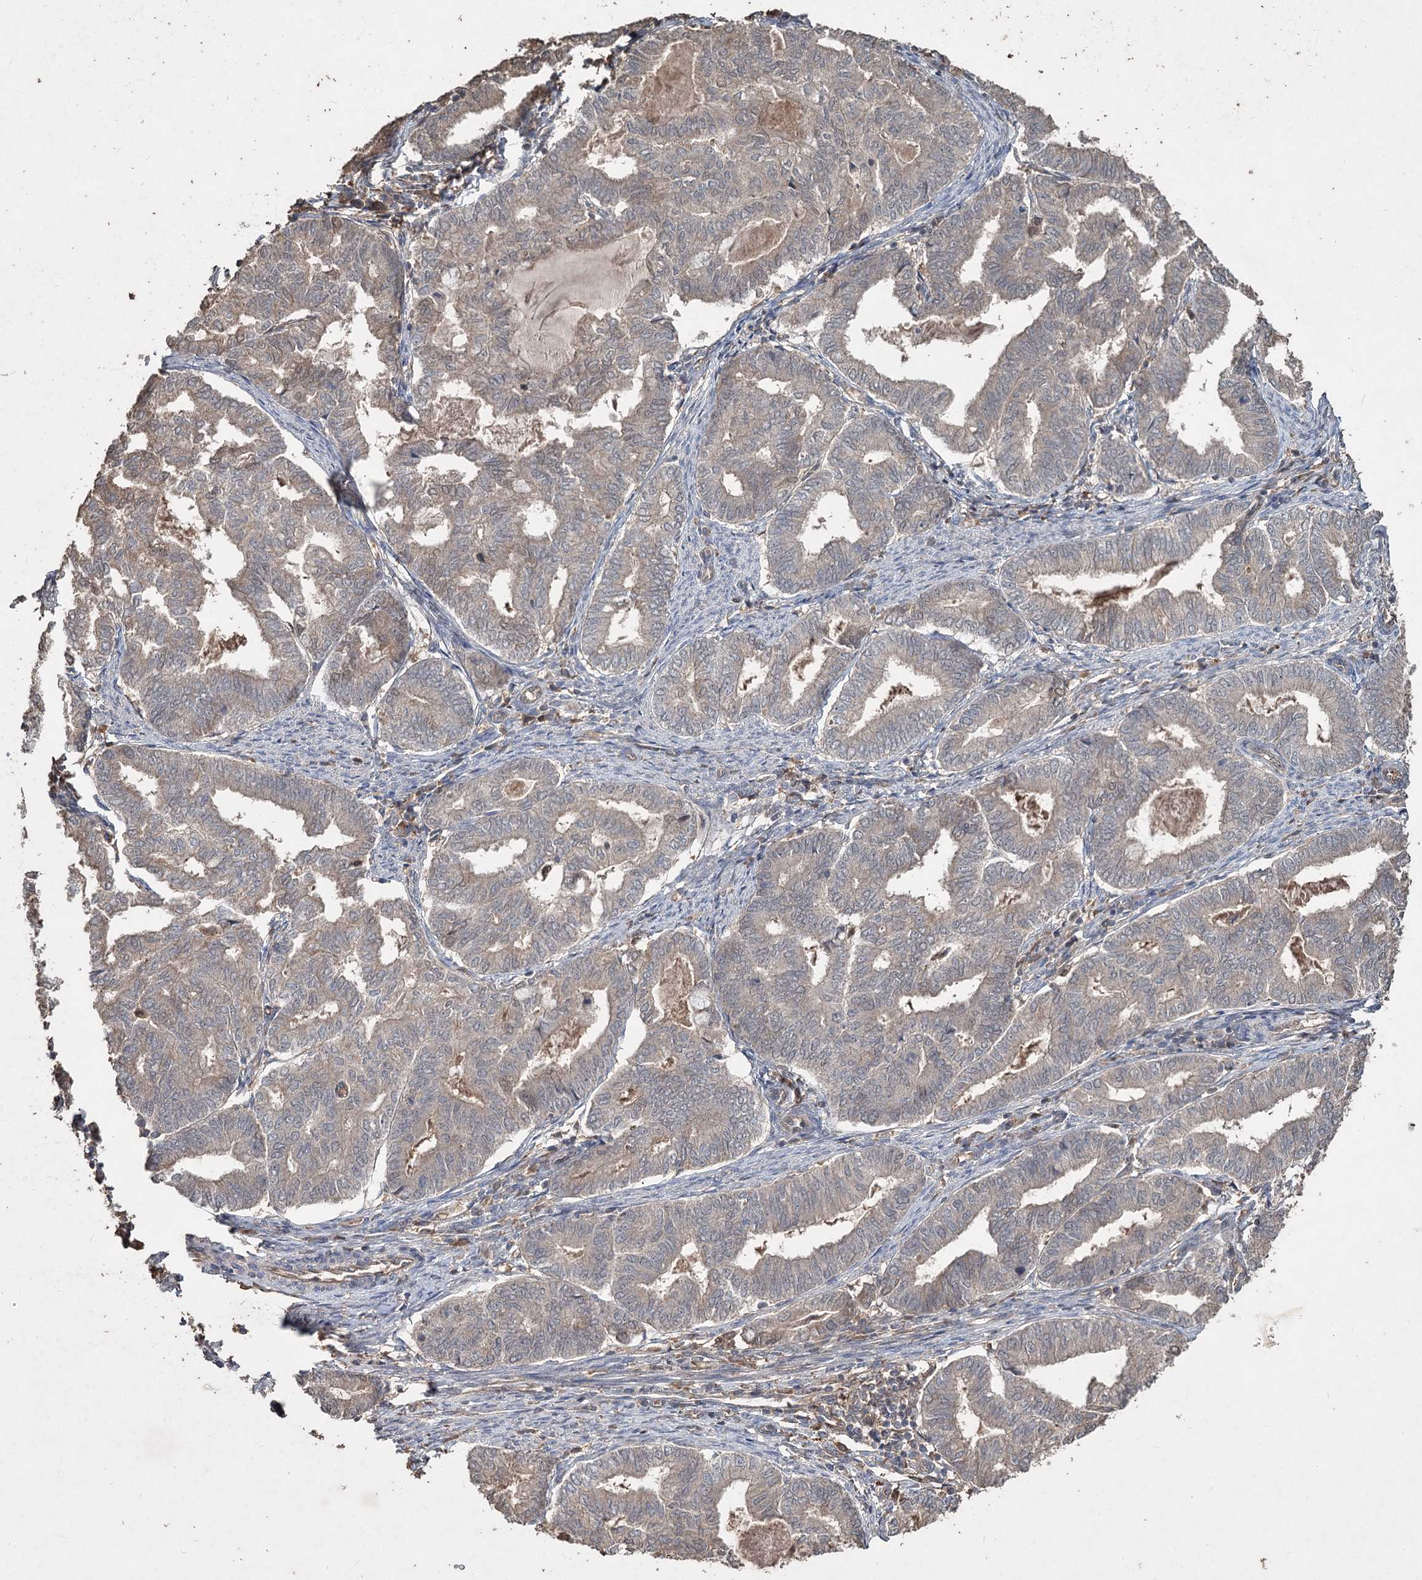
{"staining": {"intensity": "weak", "quantity": ">75%", "location": "cytoplasmic/membranous"}, "tissue": "endometrial cancer", "cell_type": "Tumor cells", "image_type": "cancer", "snomed": [{"axis": "morphology", "description": "Adenocarcinoma, NOS"}, {"axis": "topography", "description": "Endometrium"}], "caption": "Immunohistochemistry (IHC) staining of endometrial cancer, which reveals low levels of weak cytoplasmic/membranous staining in about >75% of tumor cells indicating weak cytoplasmic/membranous protein expression. The staining was performed using DAB (brown) for protein detection and nuclei were counterstained in hematoxylin (blue).", "gene": "FBXO7", "patient": {"sex": "female", "age": 79}}